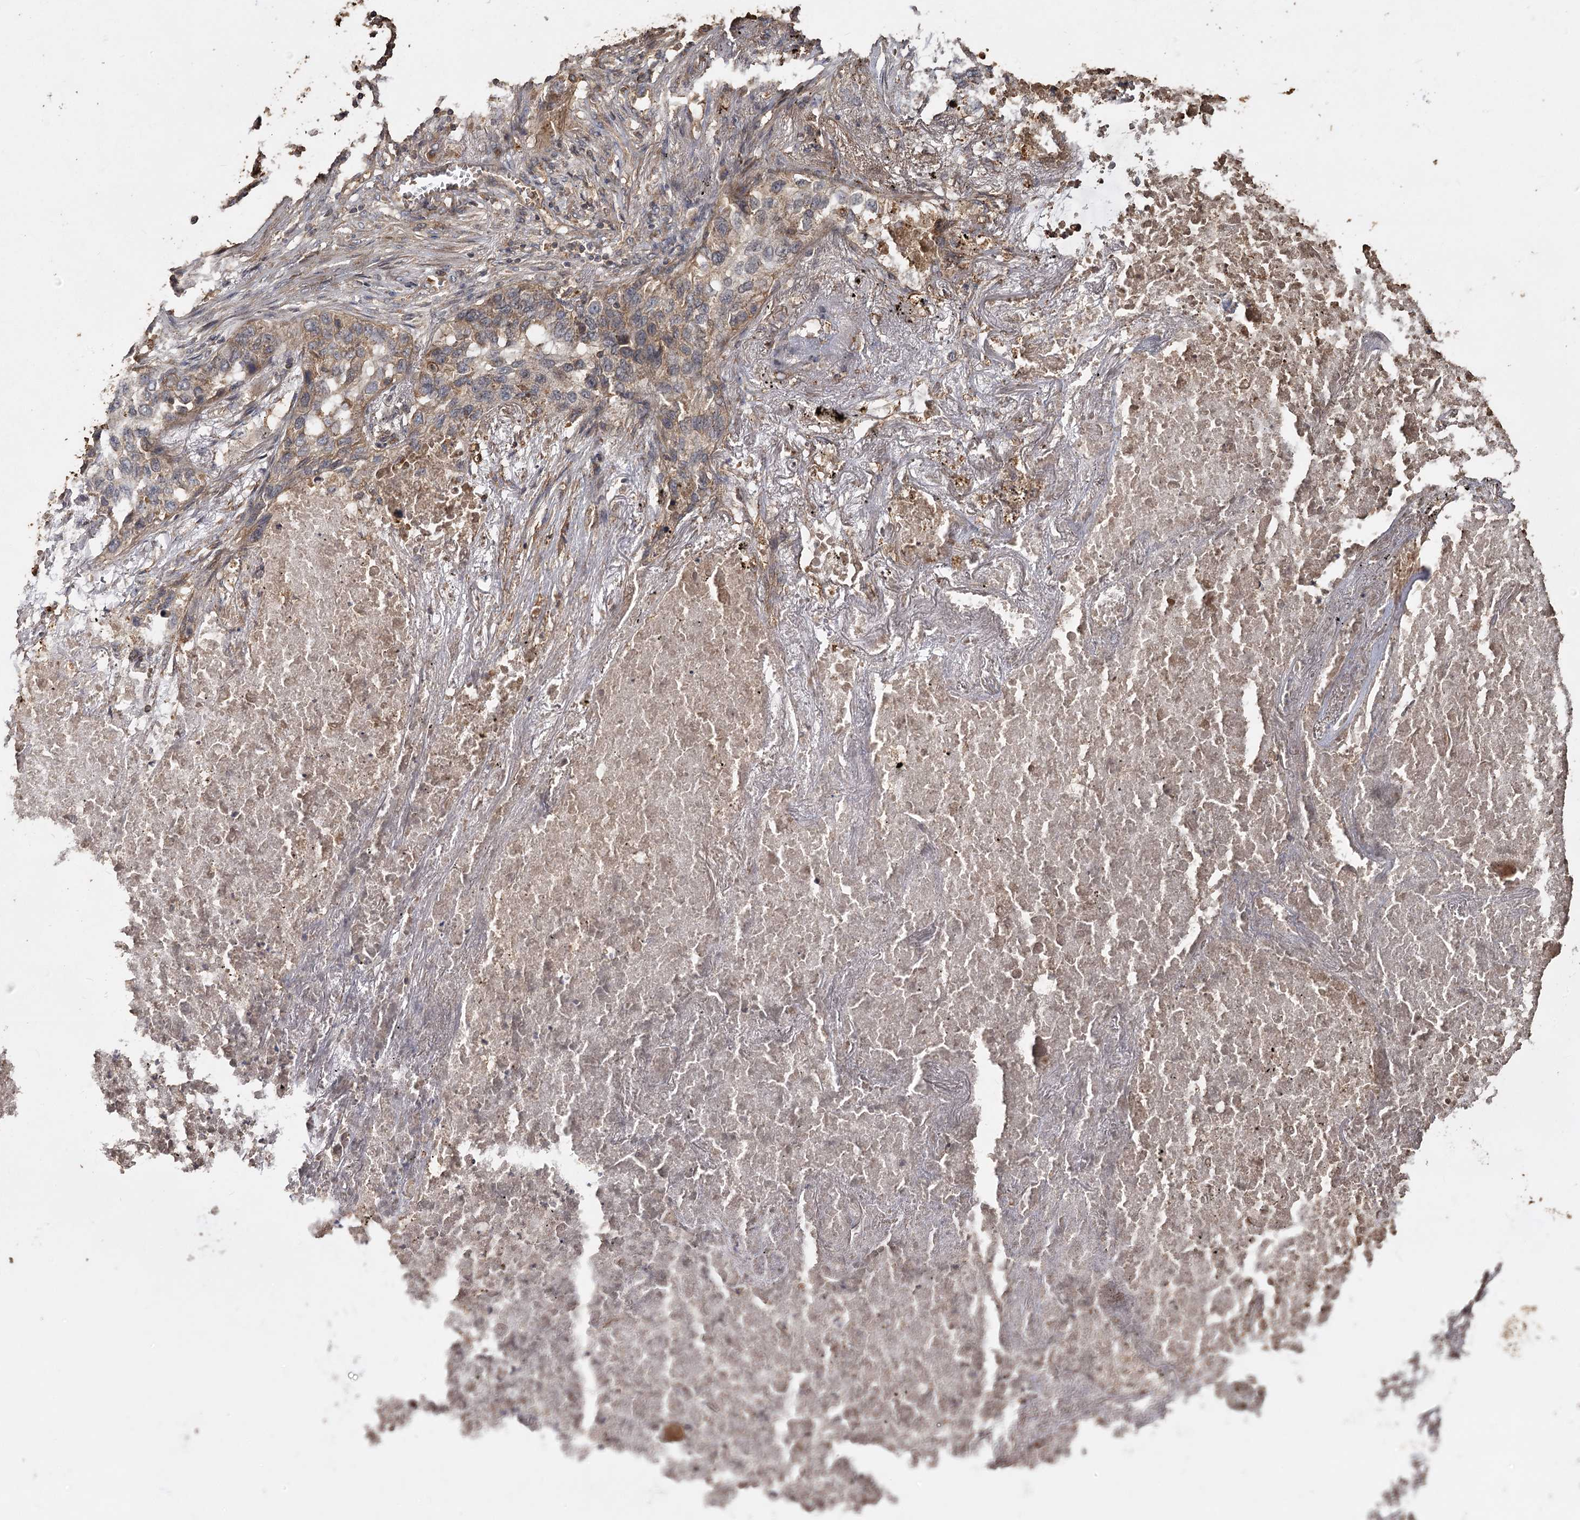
{"staining": {"intensity": "weak", "quantity": "<25%", "location": "cytoplasmic/membranous"}, "tissue": "lung cancer", "cell_type": "Tumor cells", "image_type": "cancer", "snomed": [{"axis": "morphology", "description": "Squamous cell carcinoma, NOS"}, {"axis": "topography", "description": "Lung"}], "caption": "This is an IHC photomicrograph of lung squamous cell carcinoma. There is no positivity in tumor cells.", "gene": "PIK3C2A", "patient": {"sex": "female", "age": 63}}